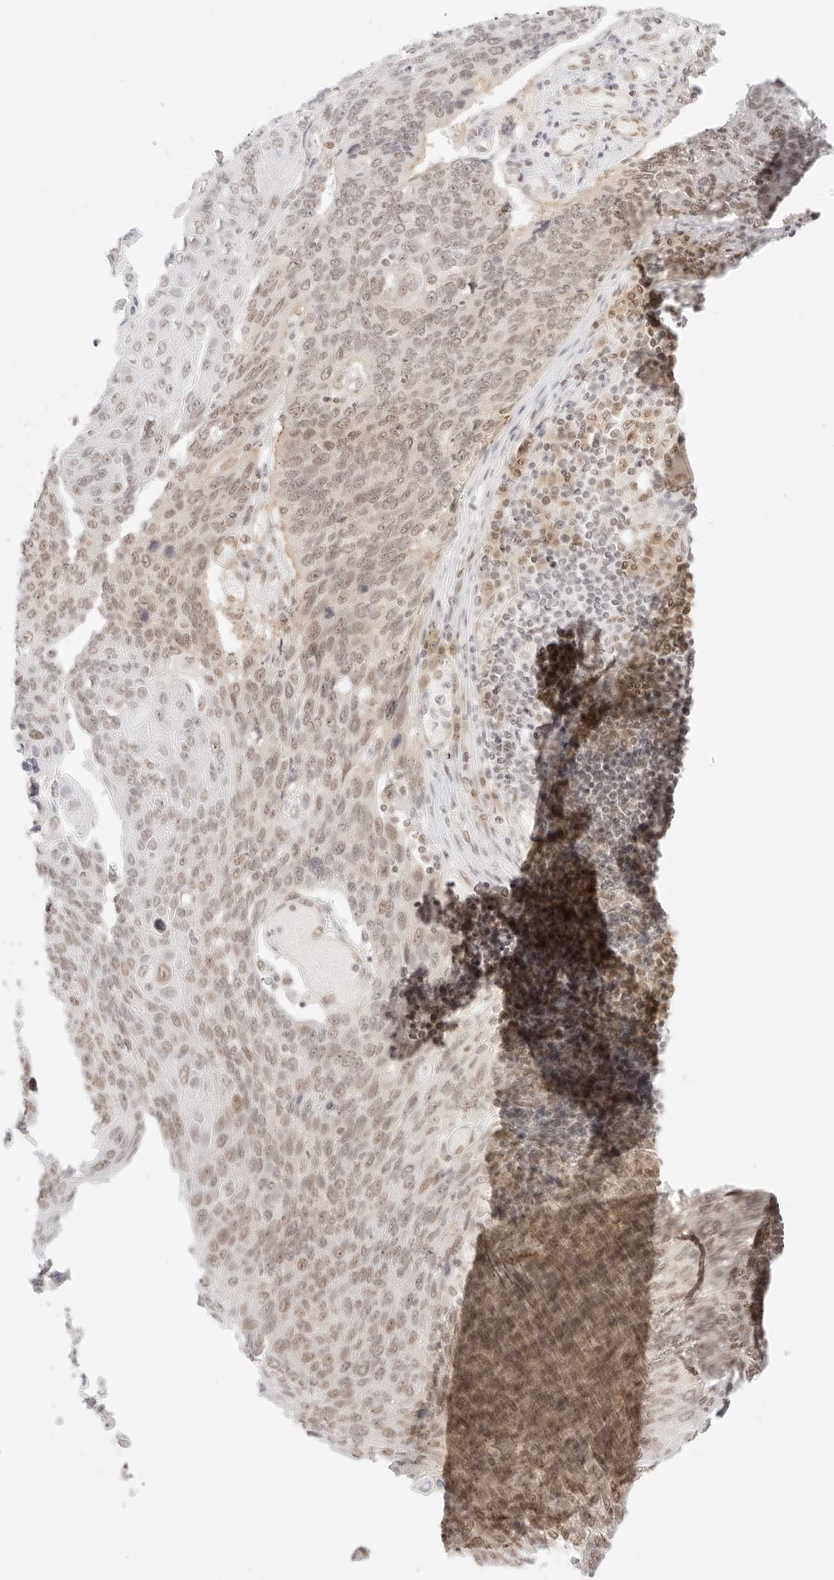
{"staining": {"intensity": "weak", "quantity": ">75%", "location": "nuclear"}, "tissue": "lung cancer", "cell_type": "Tumor cells", "image_type": "cancer", "snomed": [{"axis": "morphology", "description": "Squamous cell carcinoma, NOS"}, {"axis": "topography", "description": "Lung"}], "caption": "Weak nuclear positivity is seen in approximately >75% of tumor cells in lung cancer.", "gene": "ITGA6", "patient": {"sex": "male", "age": 66}}